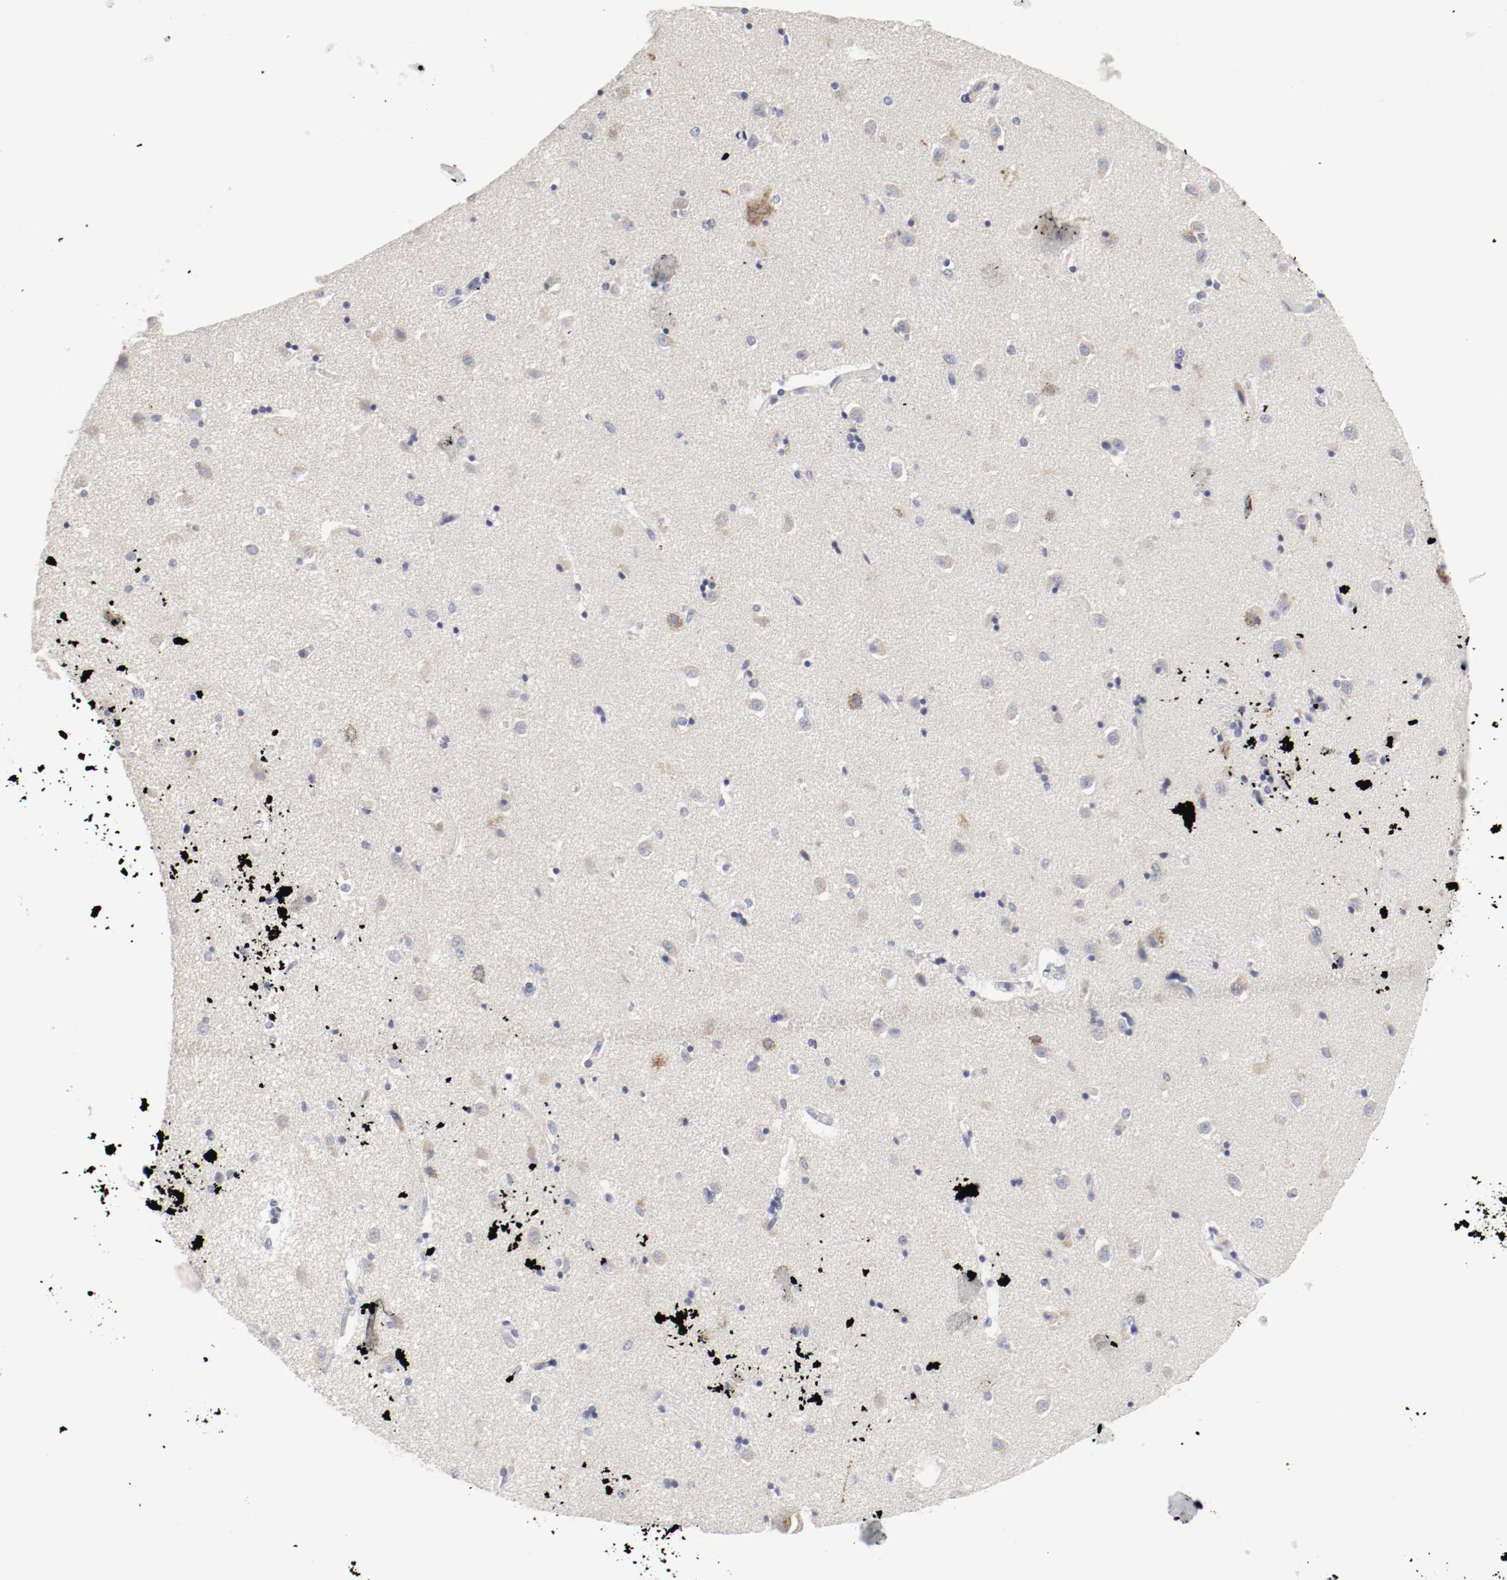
{"staining": {"intensity": "negative", "quantity": "none", "location": "none"}, "tissue": "caudate", "cell_type": "Glial cells", "image_type": "normal", "snomed": [{"axis": "morphology", "description": "Normal tissue, NOS"}, {"axis": "topography", "description": "Lateral ventricle wall"}], "caption": "Immunohistochemistry of normal caudate demonstrates no expression in glial cells. Brightfield microscopy of immunohistochemistry (IHC) stained with DAB (brown) and hematoxylin (blue), captured at high magnification.", "gene": "ITGAX", "patient": {"sex": "female", "age": 54}}